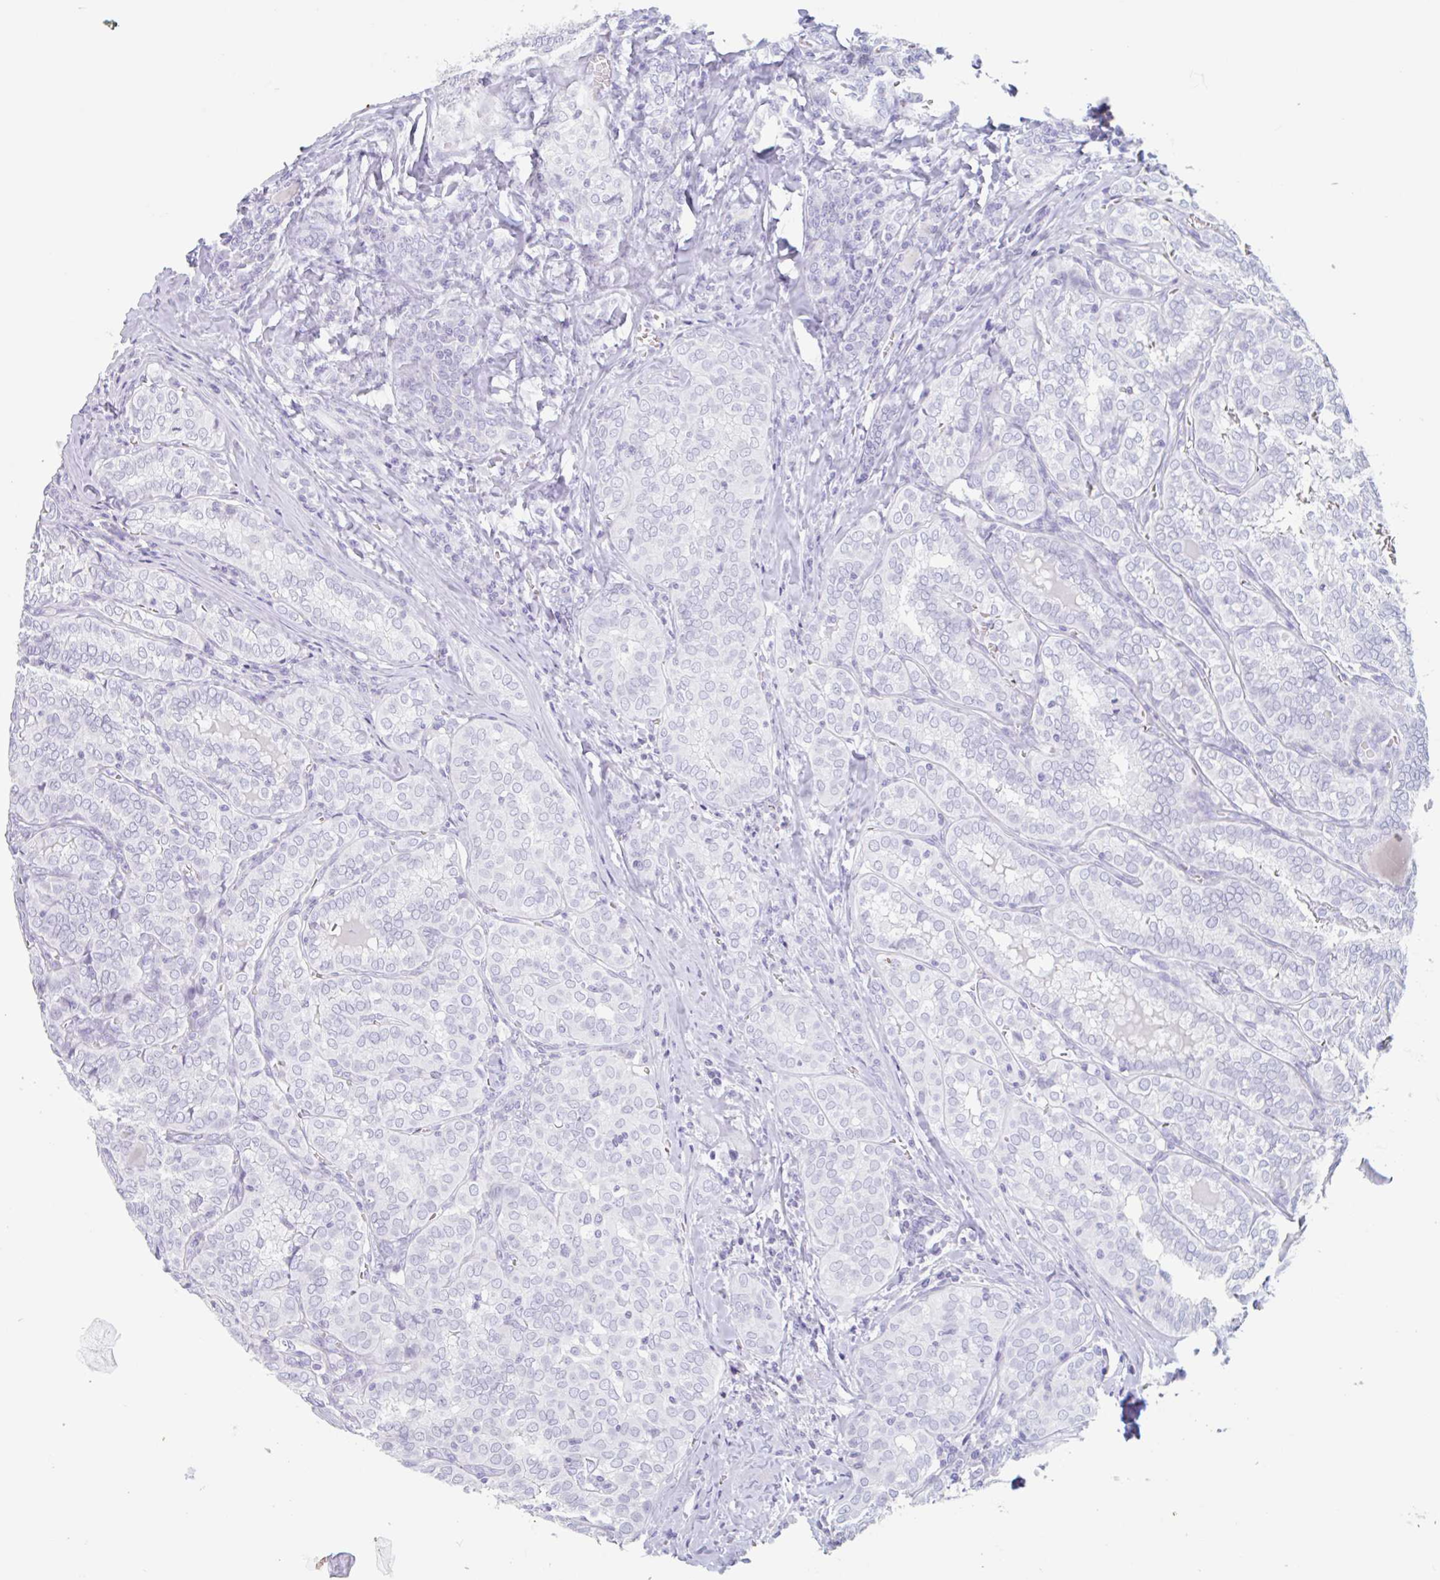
{"staining": {"intensity": "negative", "quantity": "none", "location": "none"}, "tissue": "thyroid cancer", "cell_type": "Tumor cells", "image_type": "cancer", "snomed": [{"axis": "morphology", "description": "Papillary adenocarcinoma, NOS"}, {"axis": "topography", "description": "Thyroid gland"}], "caption": "Micrograph shows no significant protein staining in tumor cells of thyroid papillary adenocarcinoma.", "gene": "EMC4", "patient": {"sex": "female", "age": 30}}